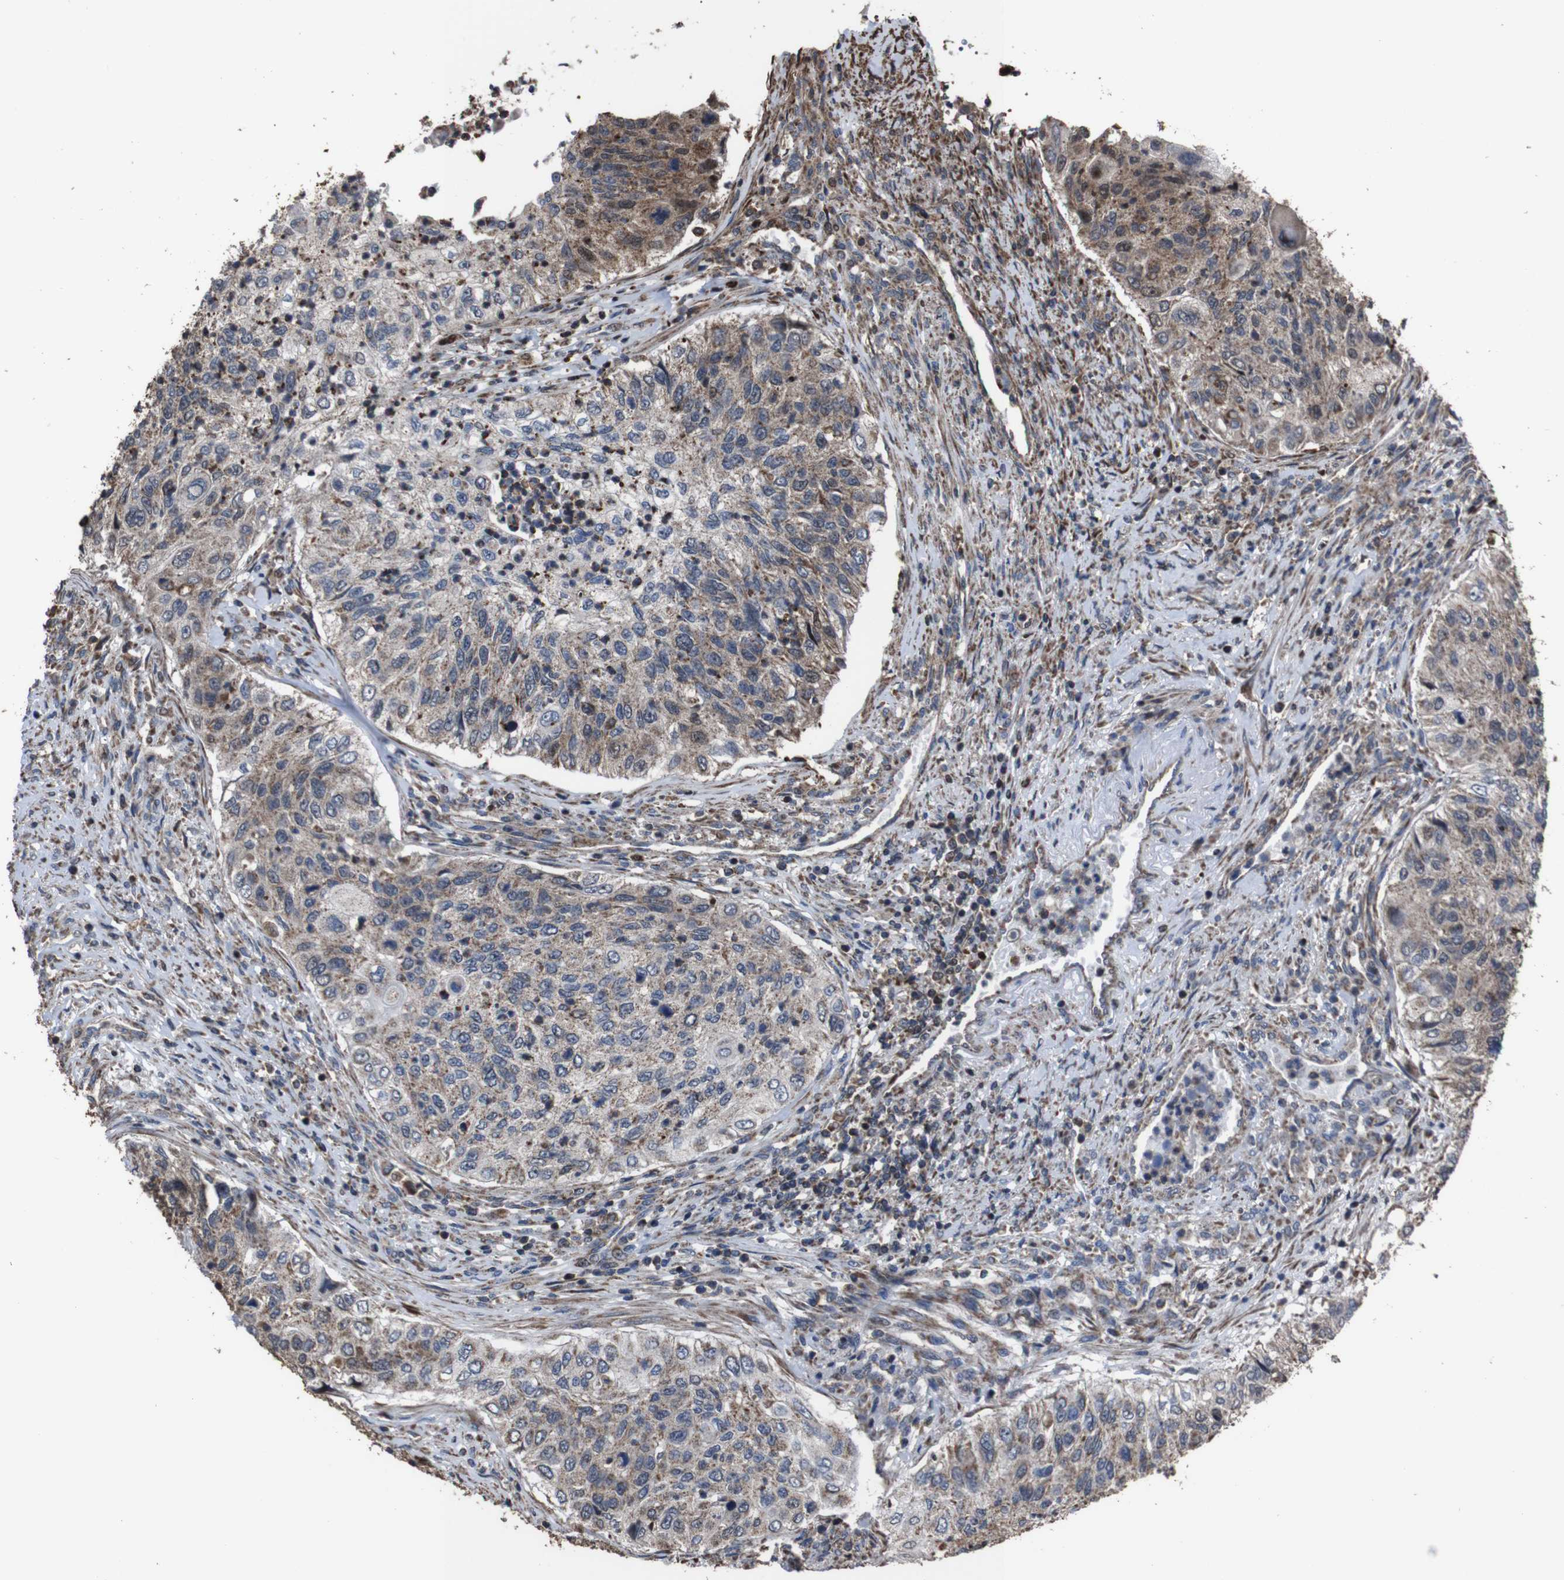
{"staining": {"intensity": "moderate", "quantity": "25%-75%", "location": "cytoplasmic/membranous"}, "tissue": "urothelial cancer", "cell_type": "Tumor cells", "image_type": "cancer", "snomed": [{"axis": "morphology", "description": "Urothelial carcinoma, High grade"}, {"axis": "topography", "description": "Urinary bladder"}], "caption": "An image showing moderate cytoplasmic/membranous staining in about 25%-75% of tumor cells in urothelial cancer, as visualized by brown immunohistochemical staining.", "gene": "SNN", "patient": {"sex": "female", "age": 60}}